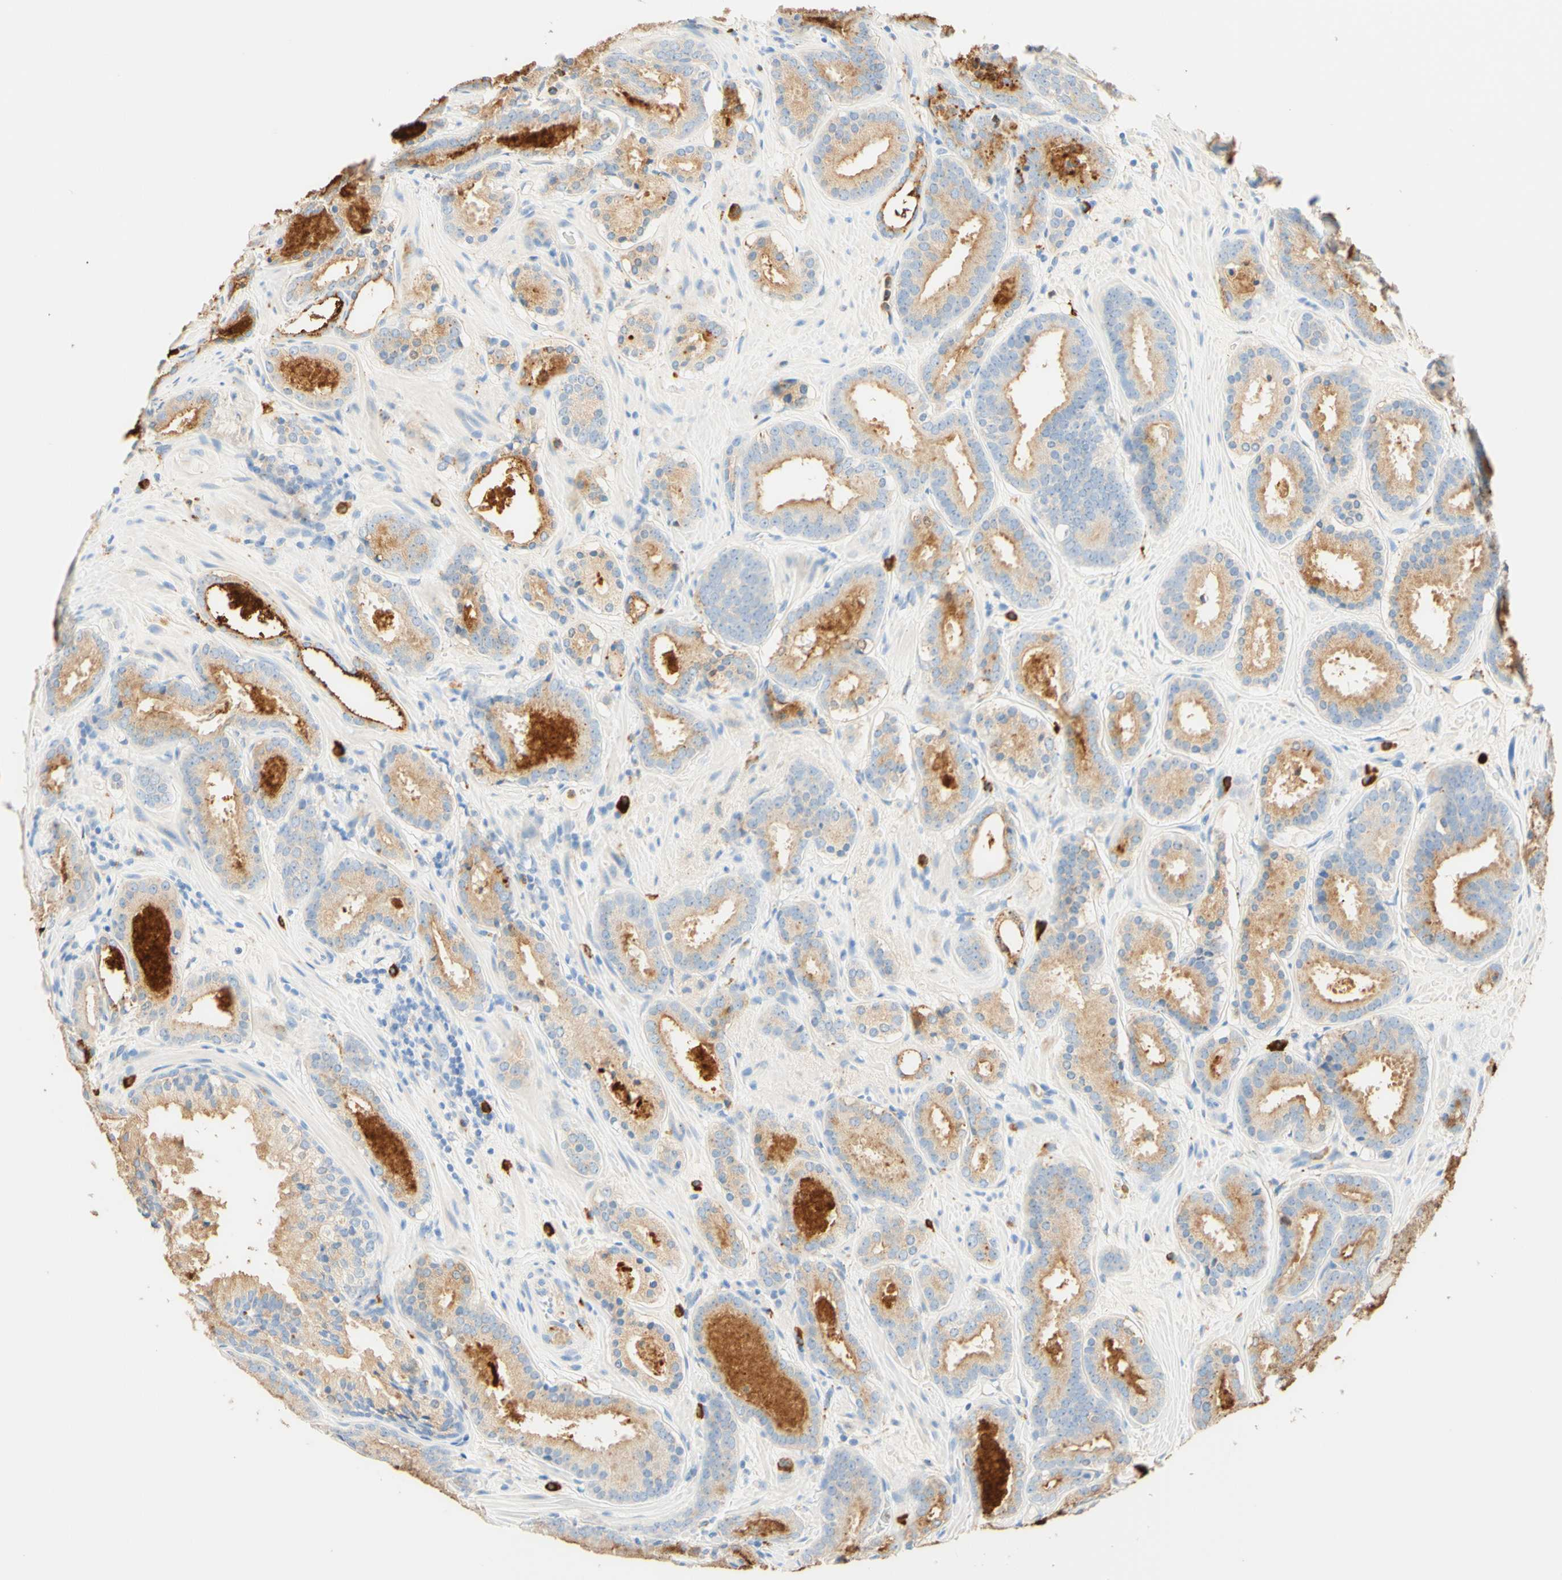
{"staining": {"intensity": "weak", "quantity": ">75%", "location": "cytoplasmic/membranous"}, "tissue": "prostate cancer", "cell_type": "Tumor cells", "image_type": "cancer", "snomed": [{"axis": "morphology", "description": "Adenocarcinoma, Low grade"}, {"axis": "topography", "description": "Prostate"}], "caption": "Prostate cancer stained for a protein shows weak cytoplasmic/membranous positivity in tumor cells.", "gene": "CD63", "patient": {"sex": "male", "age": 69}}